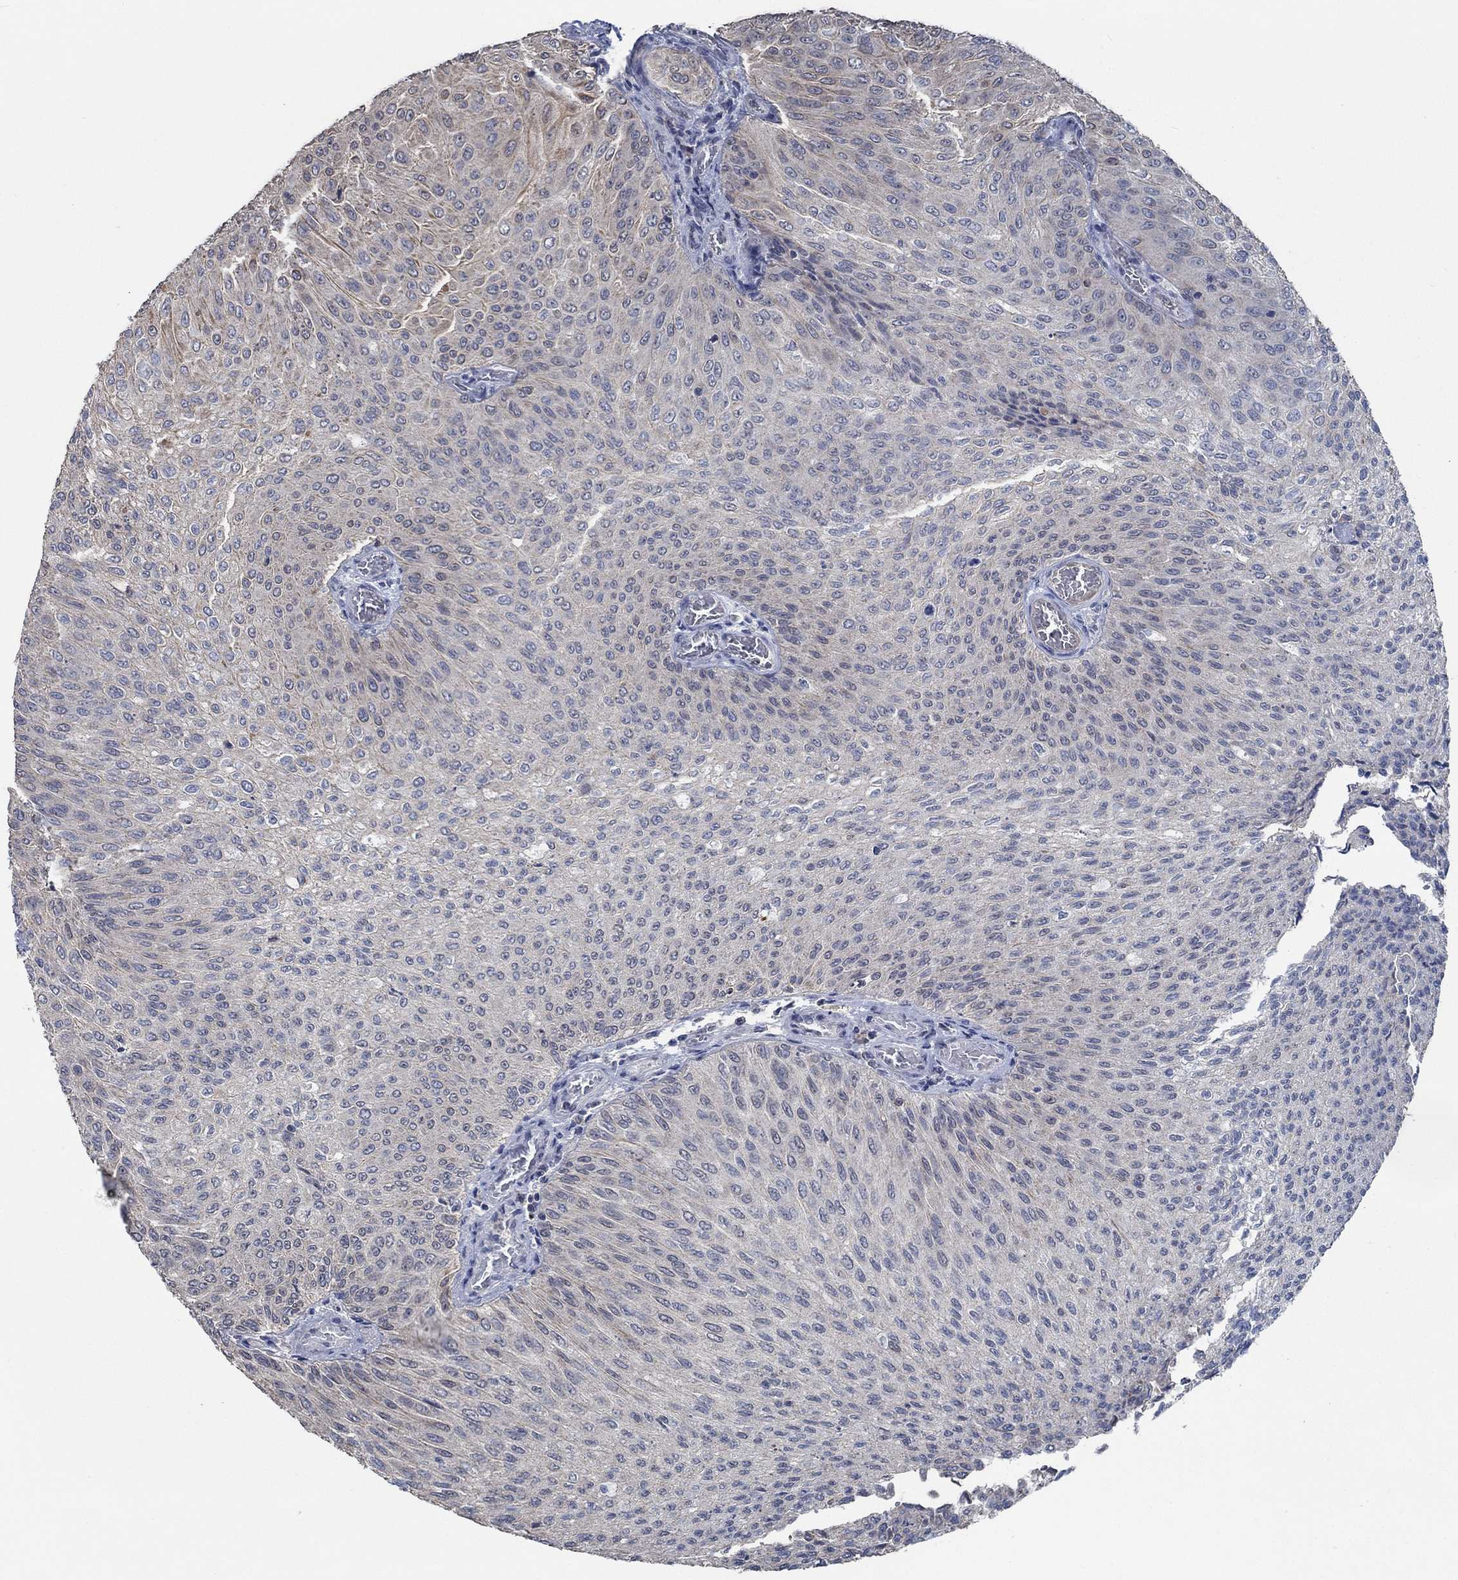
{"staining": {"intensity": "negative", "quantity": "none", "location": "none"}, "tissue": "urothelial cancer", "cell_type": "Tumor cells", "image_type": "cancer", "snomed": [{"axis": "morphology", "description": "Urothelial carcinoma, Low grade"}, {"axis": "topography", "description": "Ureter, NOS"}, {"axis": "topography", "description": "Urinary bladder"}], "caption": "Urothelial cancer was stained to show a protein in brown. There is no significant expression in tumor cells.", "gene": "OBSCN", "patient": {"sex": "male", "age": 78}}